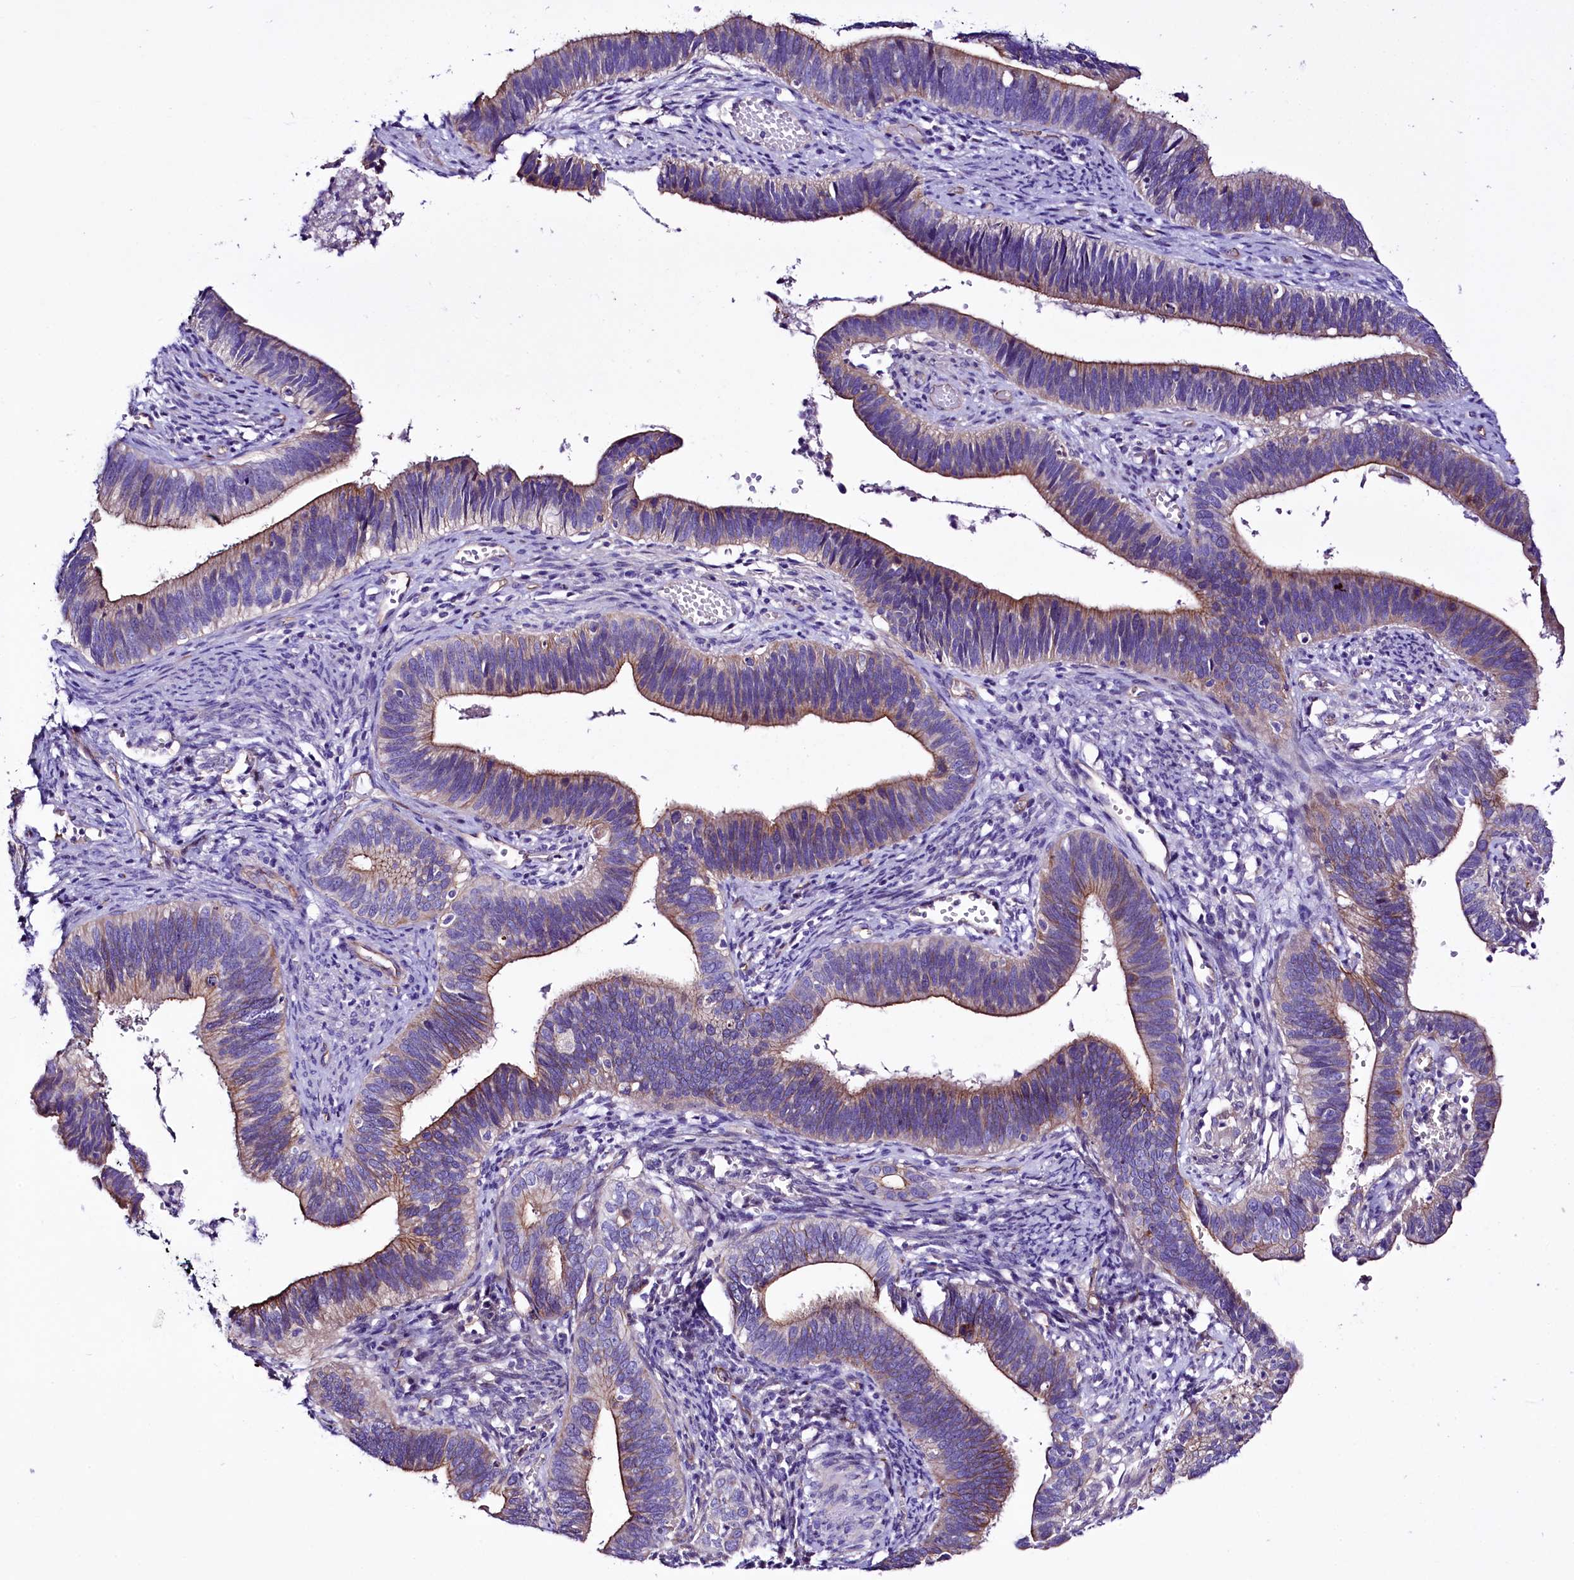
{"staining": {"intensity": "moderate", "quantity": "25%-75%", "location": "cytoplasmic/membranous"}, "tissue": "cervical cancer", "cell_type": "Tumor cells", "image_type": "cancer", "snomed": [{"axis": "morphology", "description": "Adenocarcinoma, NOS"}, {"axis": "topography", "description": "Cervix"}], "caption": "IHC of human adenocarcinoma (cervical) exhibits medium levels of moderate cytoplasmic/membranous expression in approximately 25%-75% of tumor cells.", "gene": "SLF1", "patient": {"sex": "female", "age": 42}}